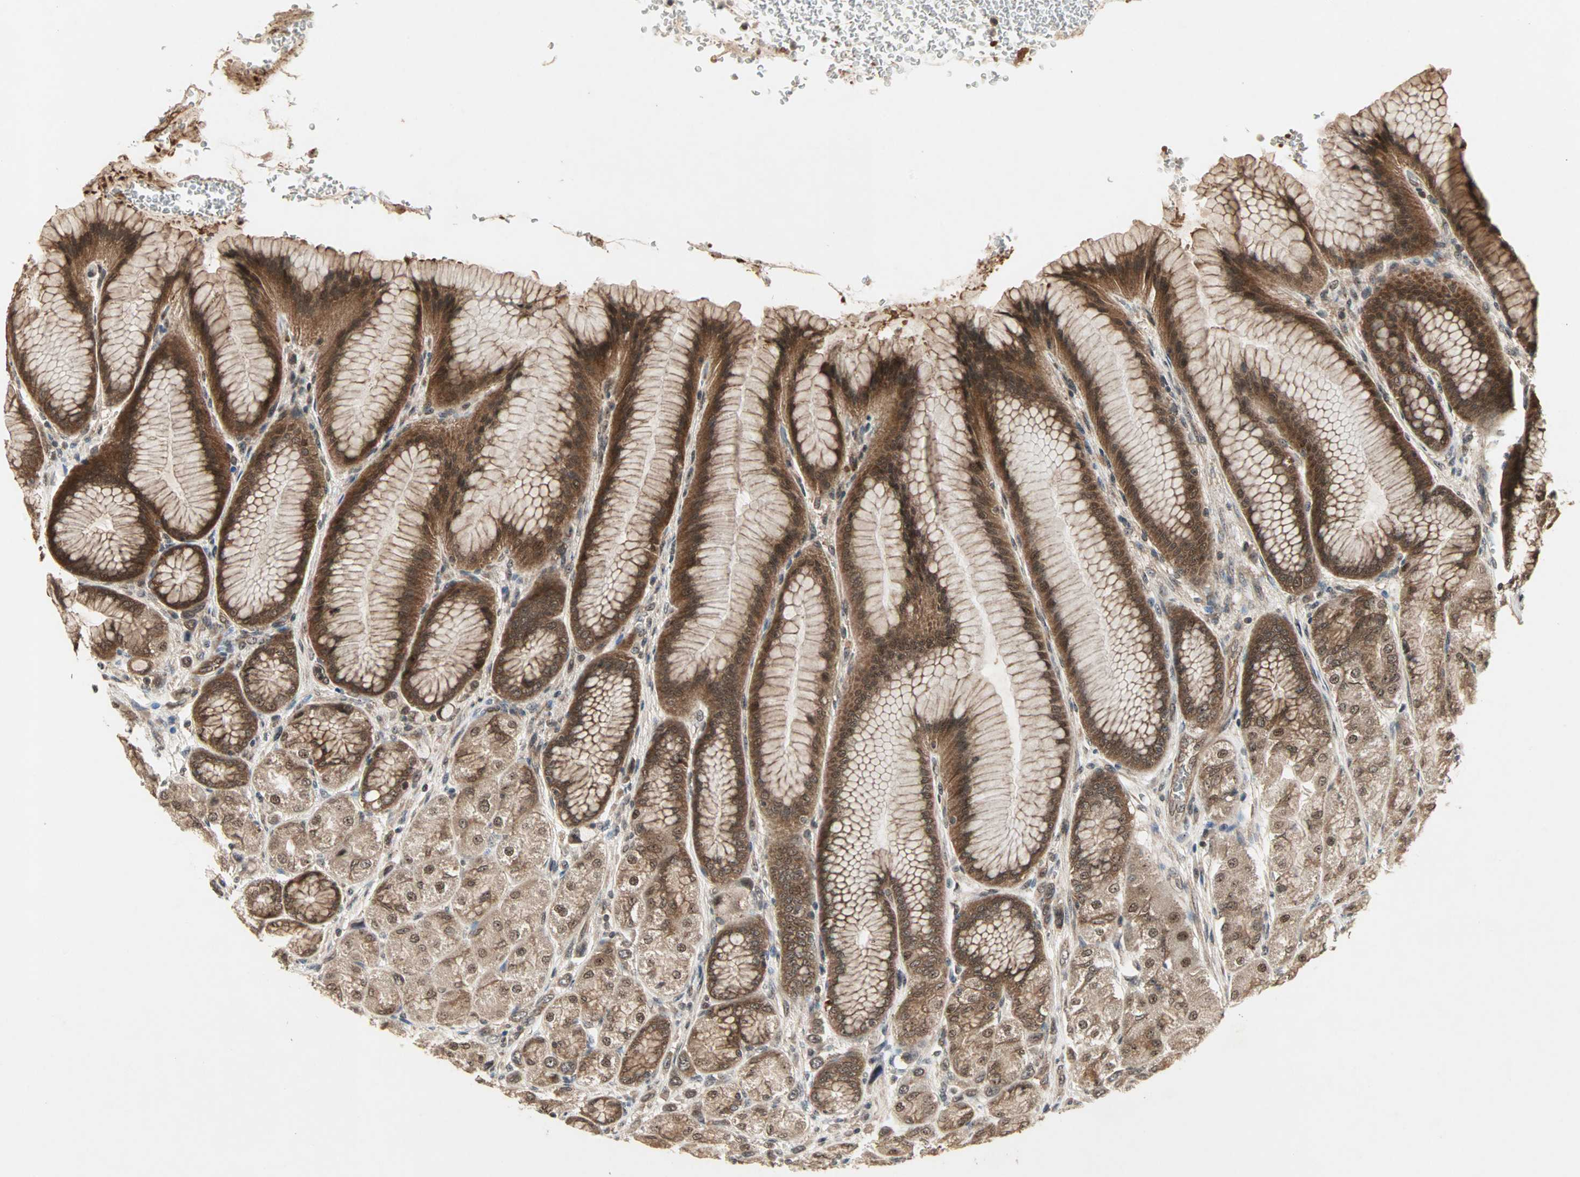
{"staining": {"intensity": "strong", "quantity": ">75%", "location": "cytoplasmic/membranous,nuclear"}, "tissue": "stomach", "cell_type": "Glandular cells", "image_type": "normal", "snomed": [{"axis": "morphology", "description": "Normal tissue, NOS"}, {"axis": "morphology", "description": "Adenocarcinoma, NOS"}, {"axis": "topography", "description": "Stomach"}, {"axis": "topography", "description": "Stomach, lower"}], "caption": "Immunohistochemistry (IHC) image of unremarkable stomach stained for a protein (brown), which displays high levels of strong cytoplasmic/membranous,nuclear expression in about >75% of glandular cells.", "gene": "CSNK2B", "patient": {"sex": "female", "age": 65}}